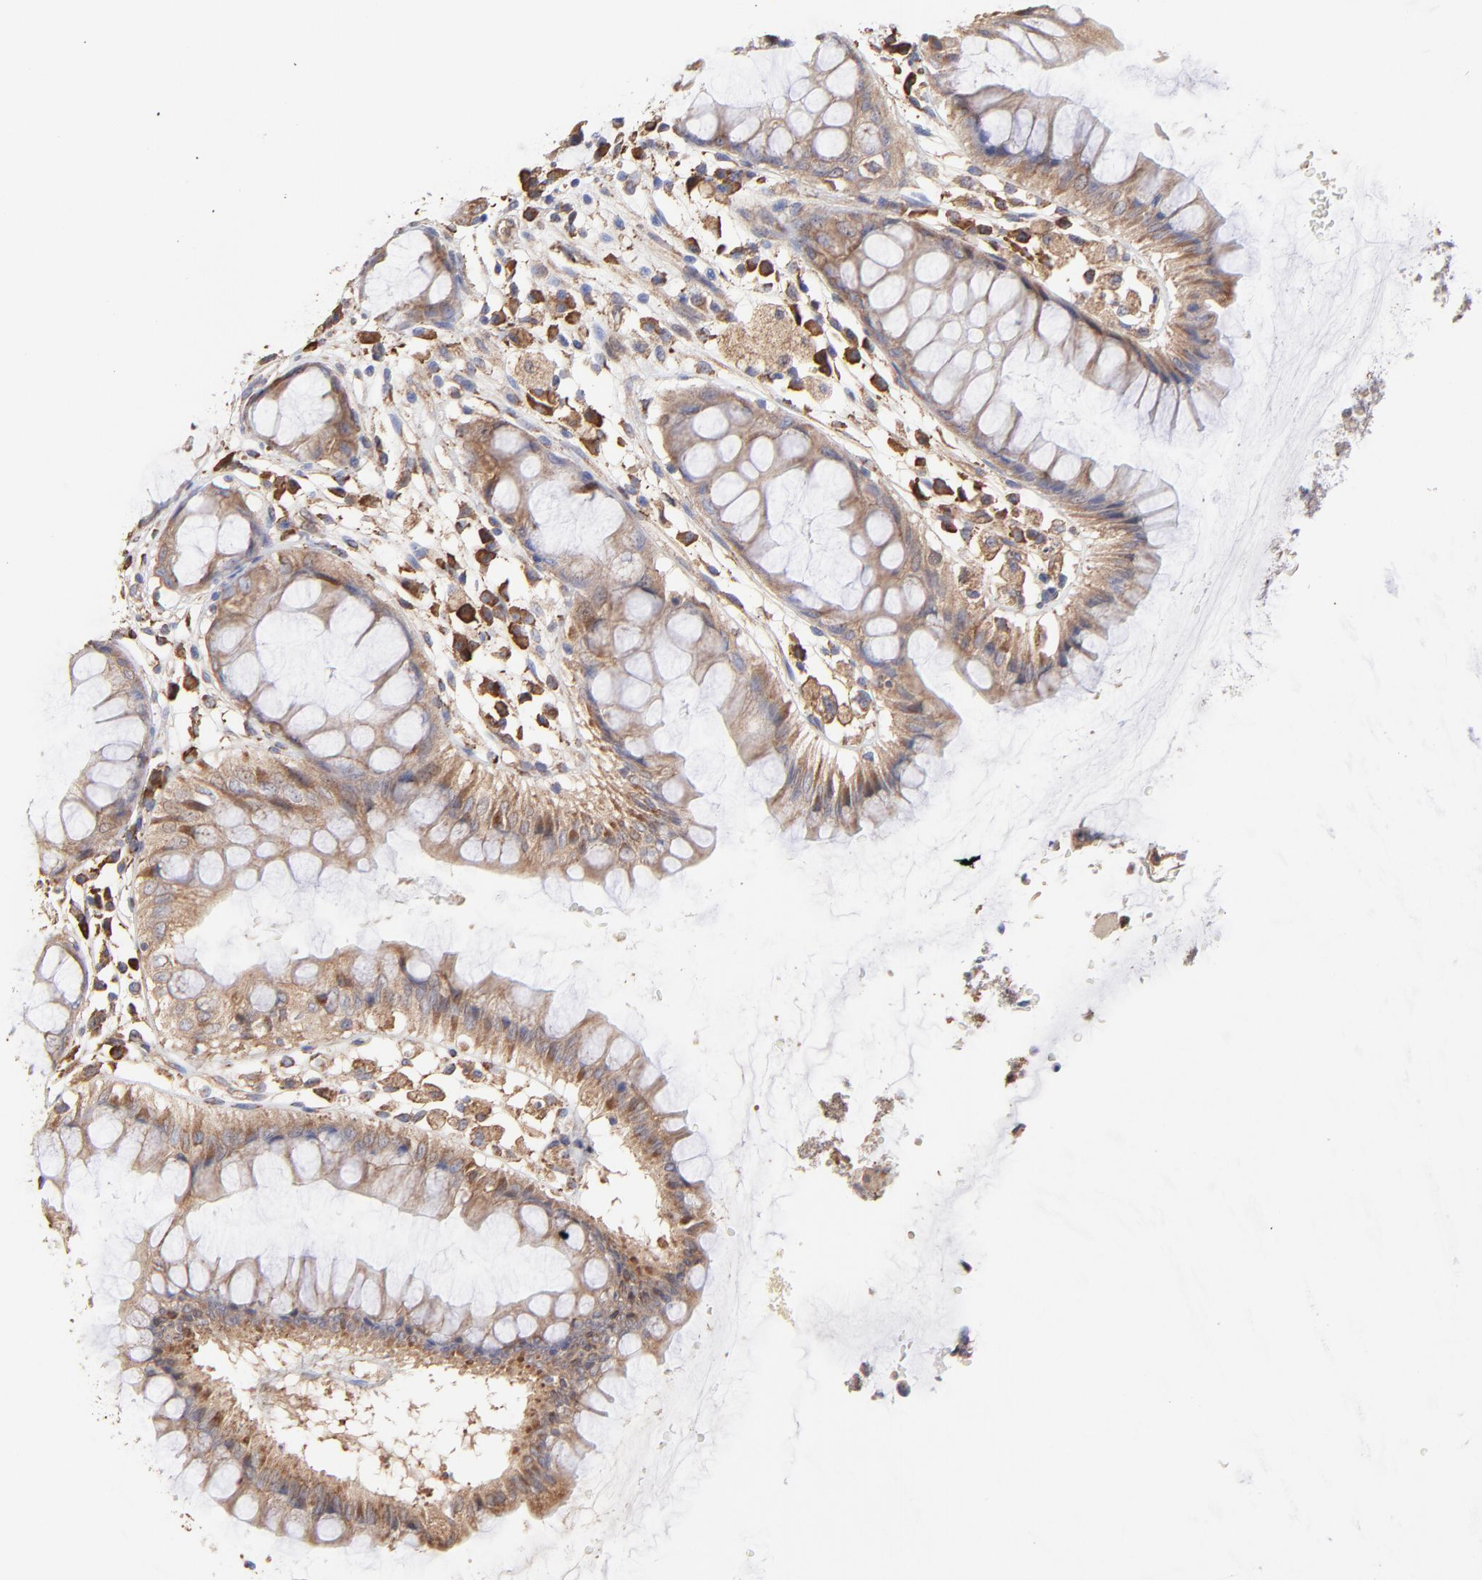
{"staining": {"intensity": "moderate", "quantity": ">75%", "location": "cytoplasmic/membranous"}, "tissue": "rectum", "cell_type": "Glandular cells", "image_type": "normal", "snomed": [{"axis": "morphology", "description": "Normal tissue, NOS"}, {"axis": "morphology", "description": "Adenocarcinoma, NOS"}, {"axis": "topography", "description": "Rectum"}], "caption": "Normal rectum reveals moderate cytoplasmic/membranous expression in about >75% of glandular cells, visualized by immunohistochemistry. (Brightfield microscopy of DAB IHC at high magnification).", "gene": "PFKM", "patient": {"sex": "female", "age": 65}}